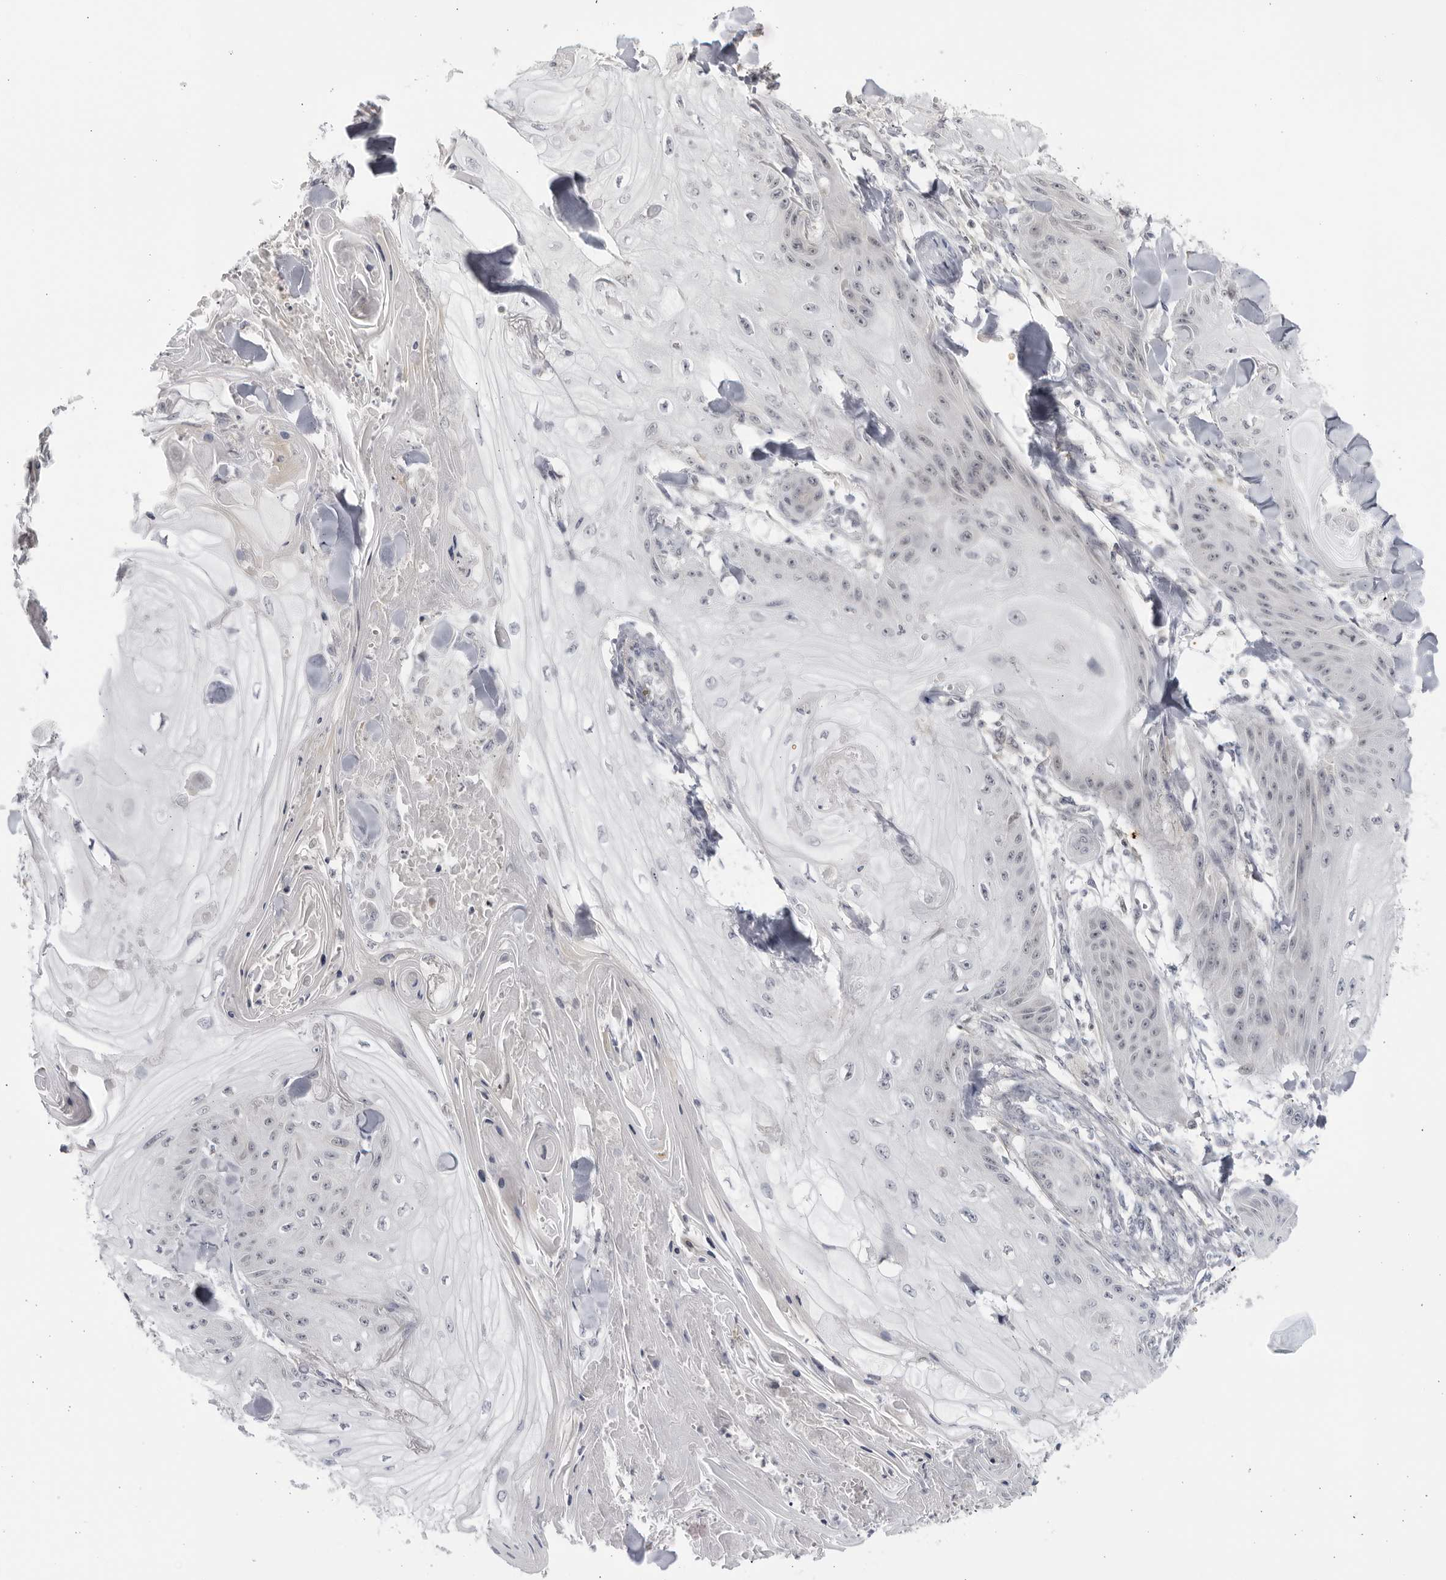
{"staining": {"intensity": "negative", "quantity": "none", "location": "none"}, "tissue": "skin cancer", "cell_type": "Tumor cells", "image_type": "cancer", "snomed": [{"axis": "morphology", "description": "Squamous cell carcinoma, NOS"}, {"axis": "topography", "description": "Skin"}], "caption": "Histopathology image shows no protein expression in tumor cells of skin cancer tissue. (DAB immunohistochemistry (IHC) with hematoxylin counter stain).", "gene": "CNBD1", "patient": {"sex": "male", "age": 74}}